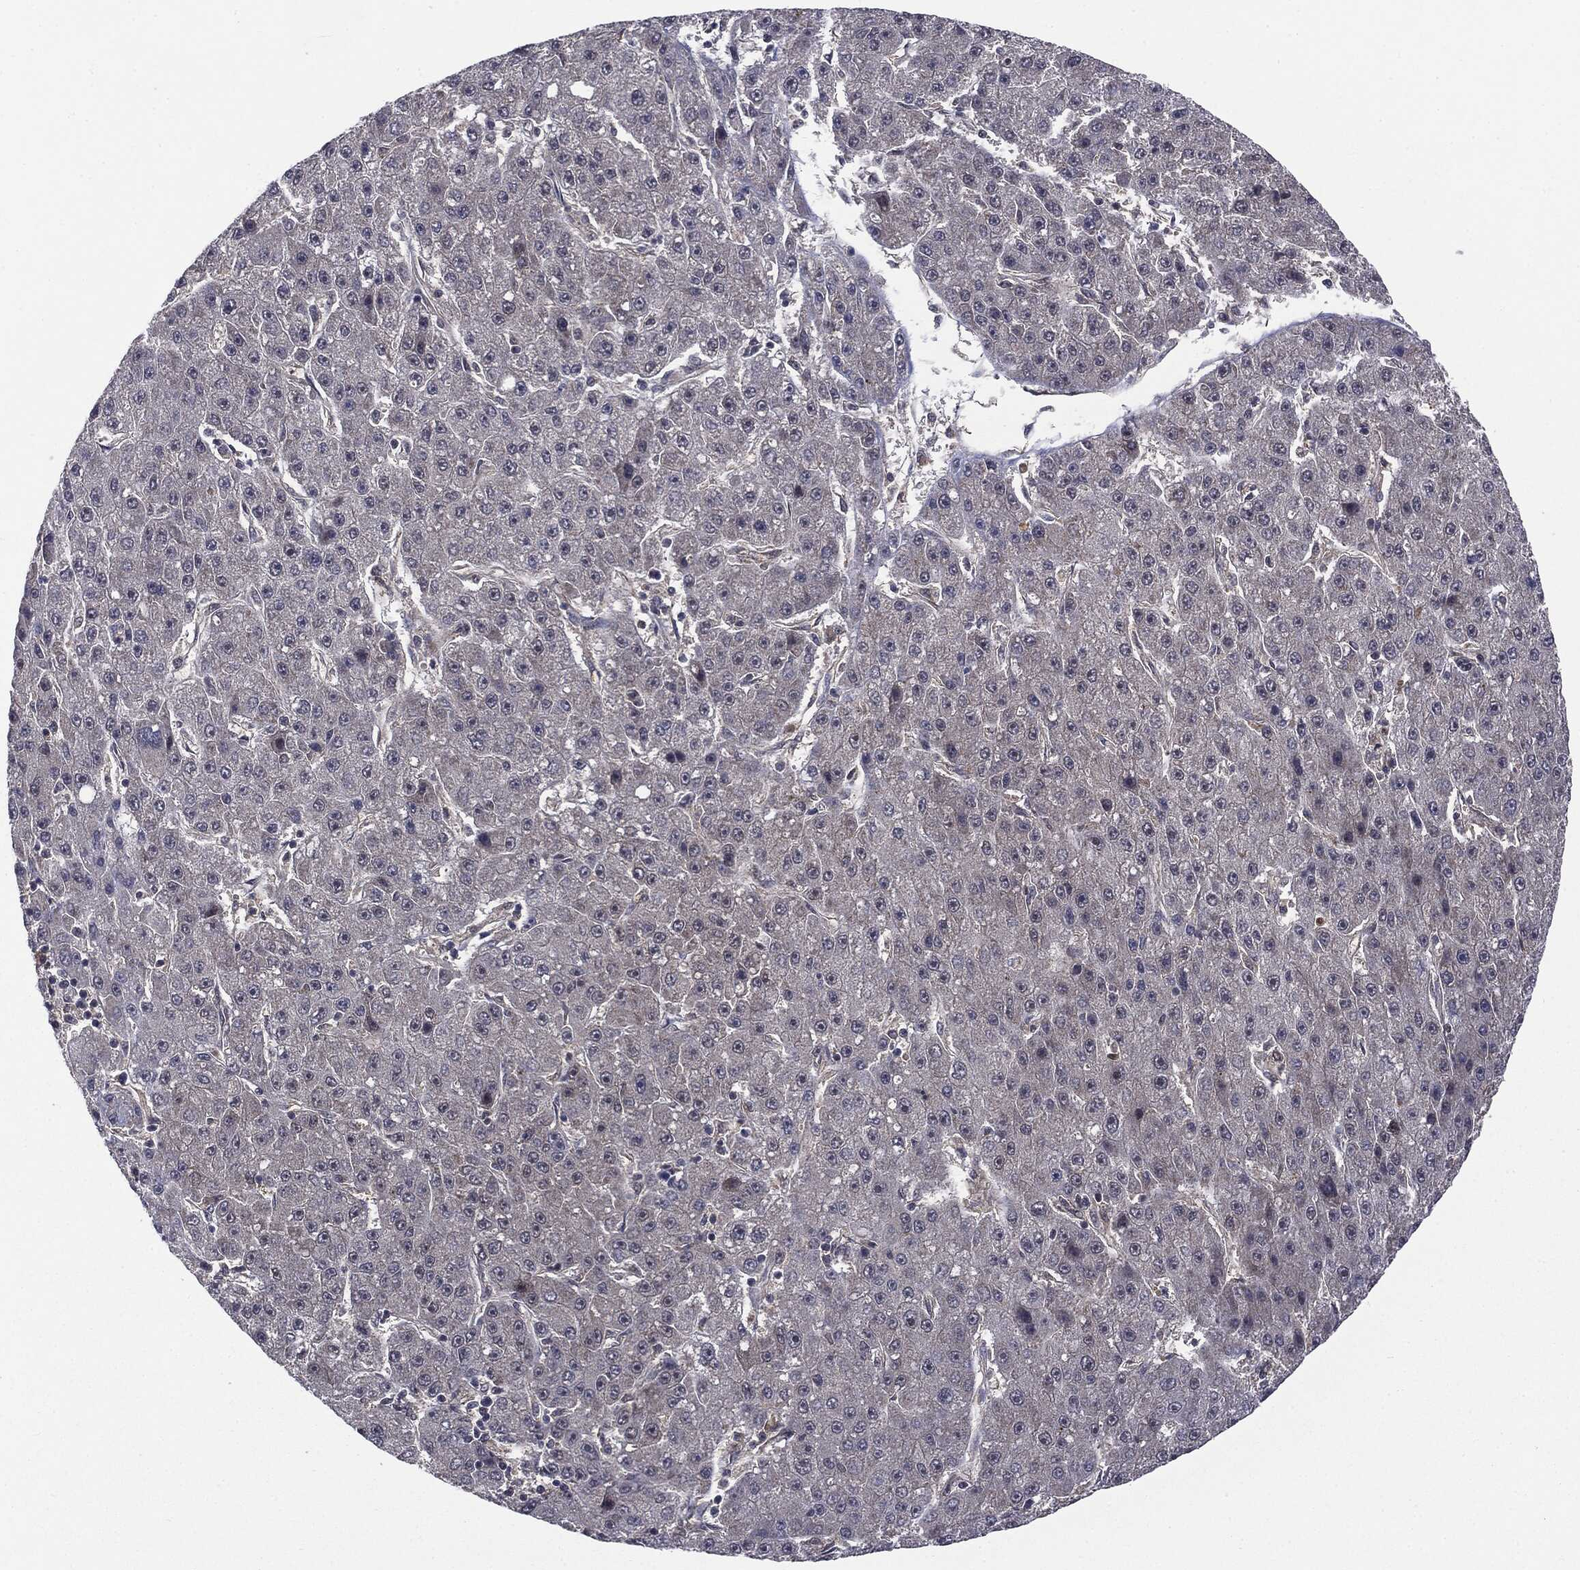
{"staining": {"intensity": "negative", "quantity": "none", "location": "none"}, "tissue": "liver cancer", "cell_type": "Tumor cells", "image_type": "cancer", "snomed": [{"axis": "morphology", "description": "Carcinoma, Hepatocellular, NOS"}, {"axis": "topography", "description": "Liver"}], "caption": "Micrograph shows no protein expression in tumor cells of liver cancer tissue. (Immunohistochemistry (ihc), brightfield microscopy, high magnification).", "gene": "PTPA", "patient": {"sex": "male", "age": 67}}